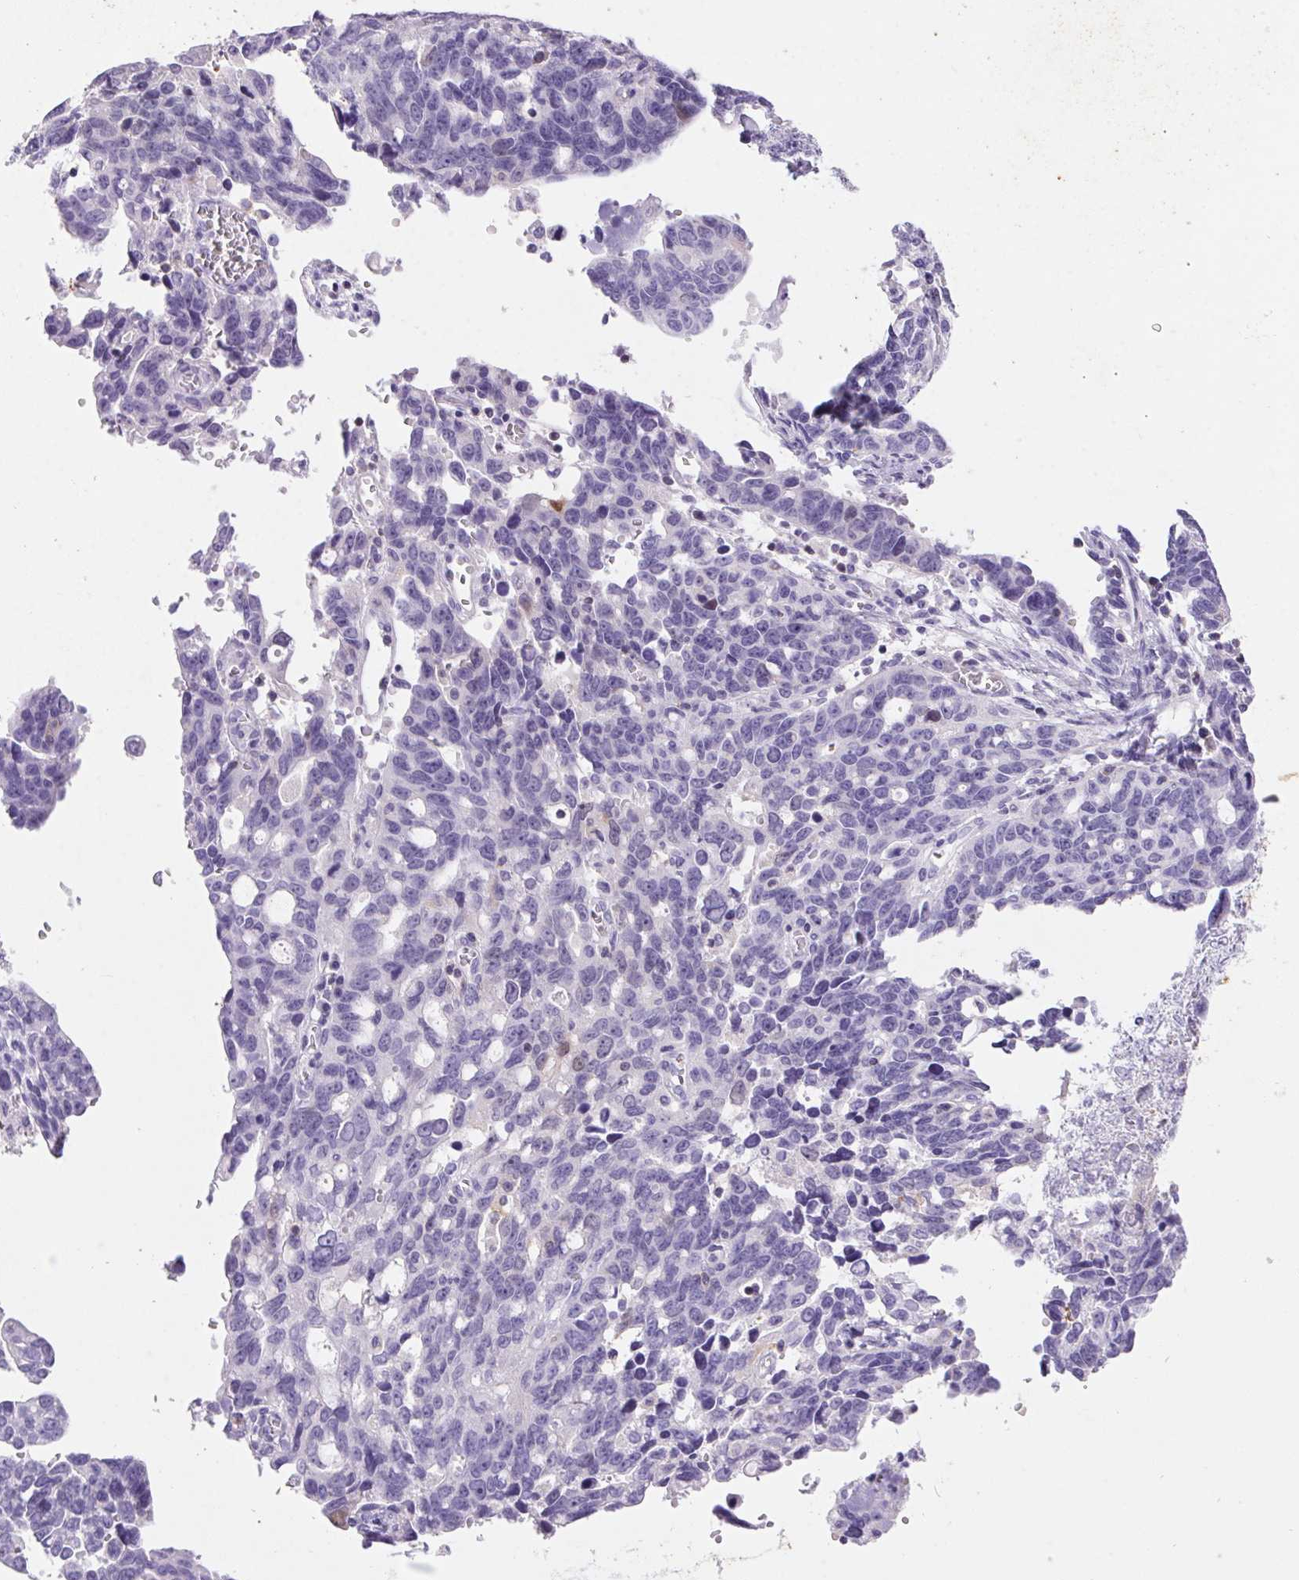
{"staining": {"intensity": "negative", "quantity": "none", "location": "none"}, "tissue": "ovarian cancer", "cell_type": "Tumor cells", "image_type": "cancer", "snomed": [{"axis": "morphology", "description": "Cystadenocarcinoma, serous, NOS"}, {"axis": "topography", "description": "Ovary"}], "caption": "Micrograph shows no protein staining in tumor cells of serous cystadenocarcinoma (ovarian) tissue. (DAB immunohistochemistry with hematoxylin counter stain).", "gene": "S100A2", "patient": {"sex": "female", "age": 69}}